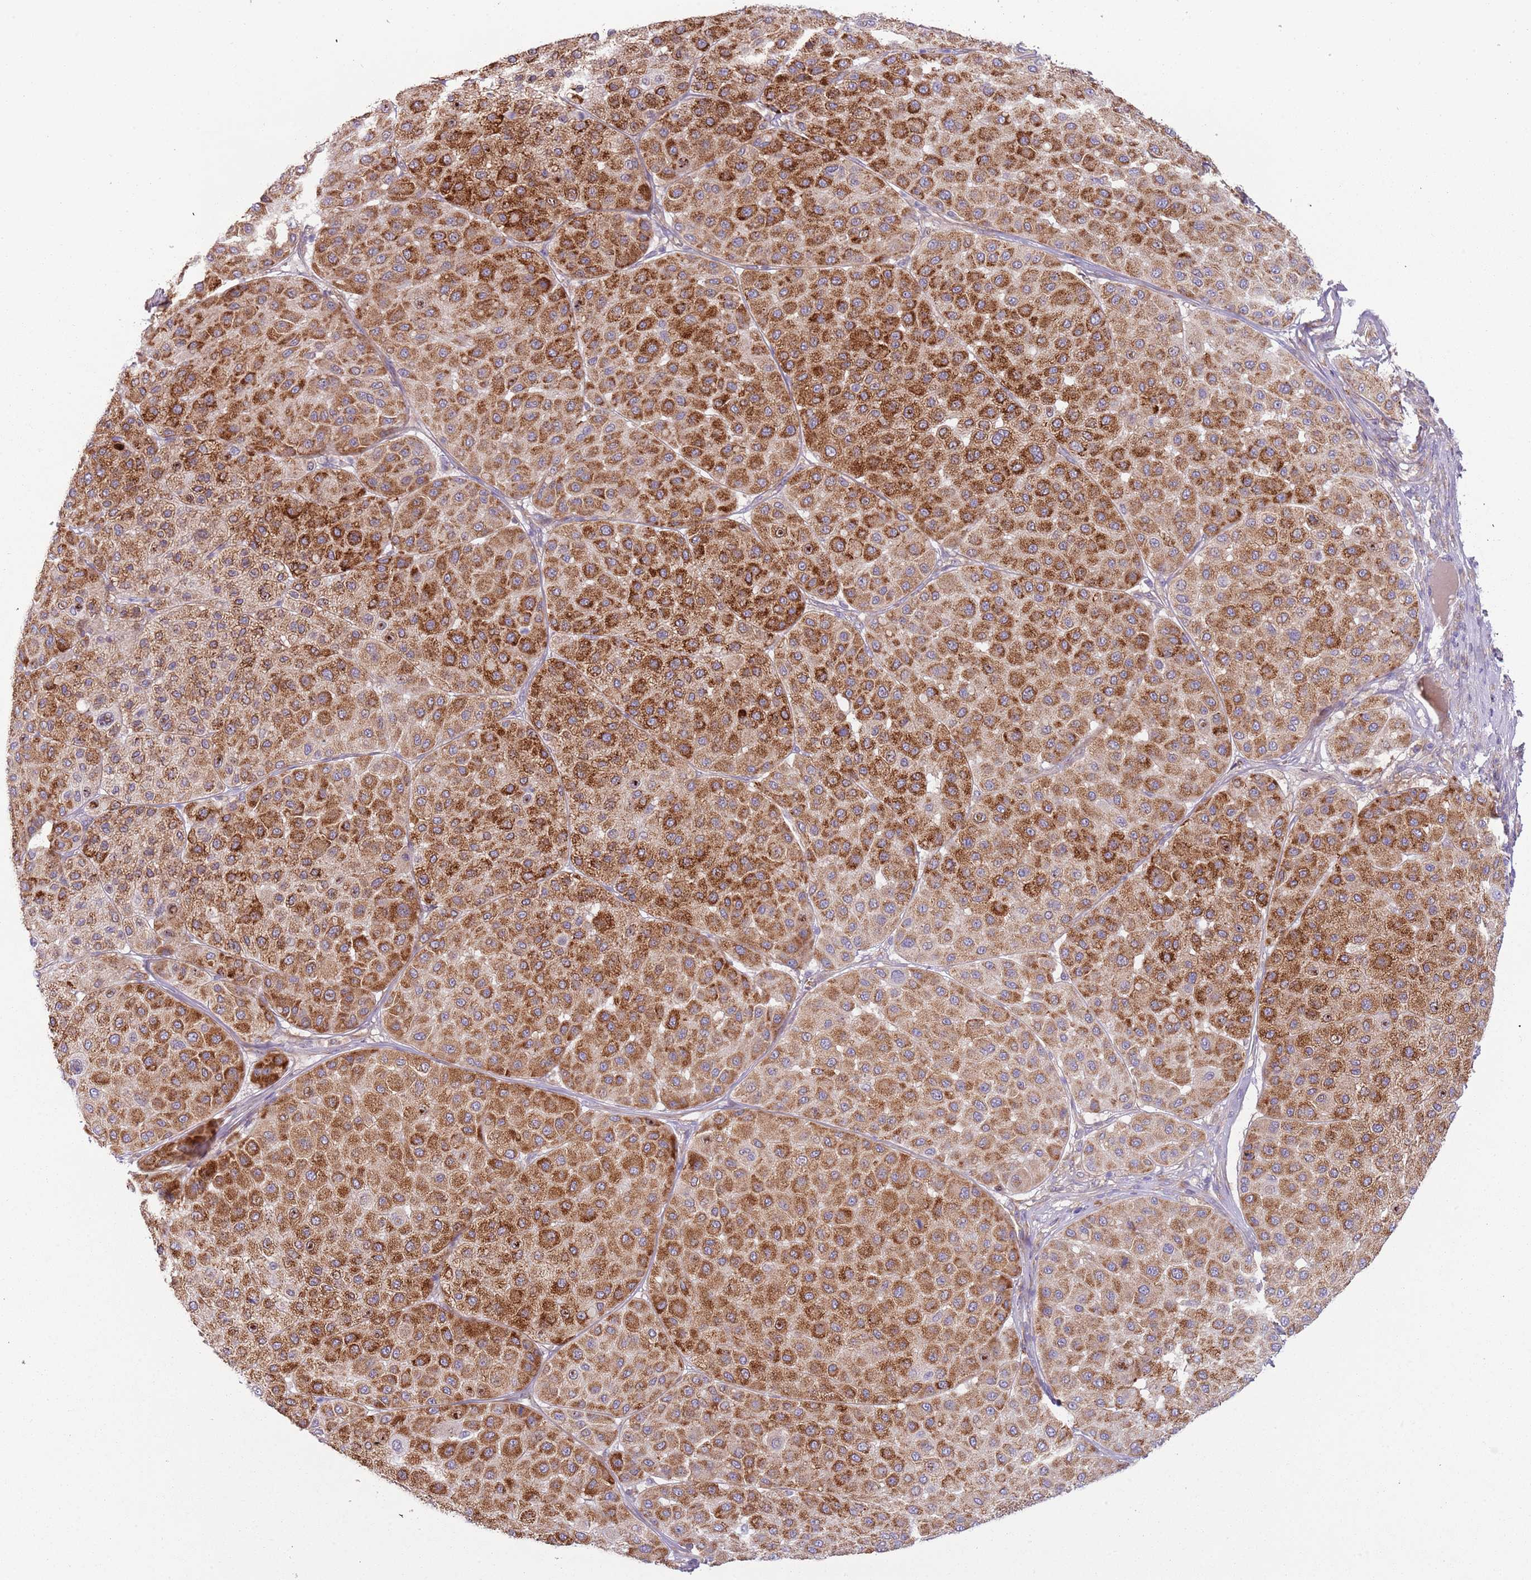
{"staining": {"intensity": "strong", "quantity": ">75%", "location": "cytoplasmic/membranous"}, "tissue": "melanoma", "cell_type": "Tumor cells", "image_type": "cancer", "snomed": [{"axis": "morphology", "description": "Malignant melanoma, Metastatic site"}, {"axis": "topography", "description": "Smooth muscle"}], "caption": "Approximately >75% of tumor cells in human malignant melanoma (metastatic site) exhibit strong cytoplasmic/membranous protein expression as visualized by brown immunohistochemical staining.", "gene": "VWCE", "patient": {"sex": "male", "age": 41}}